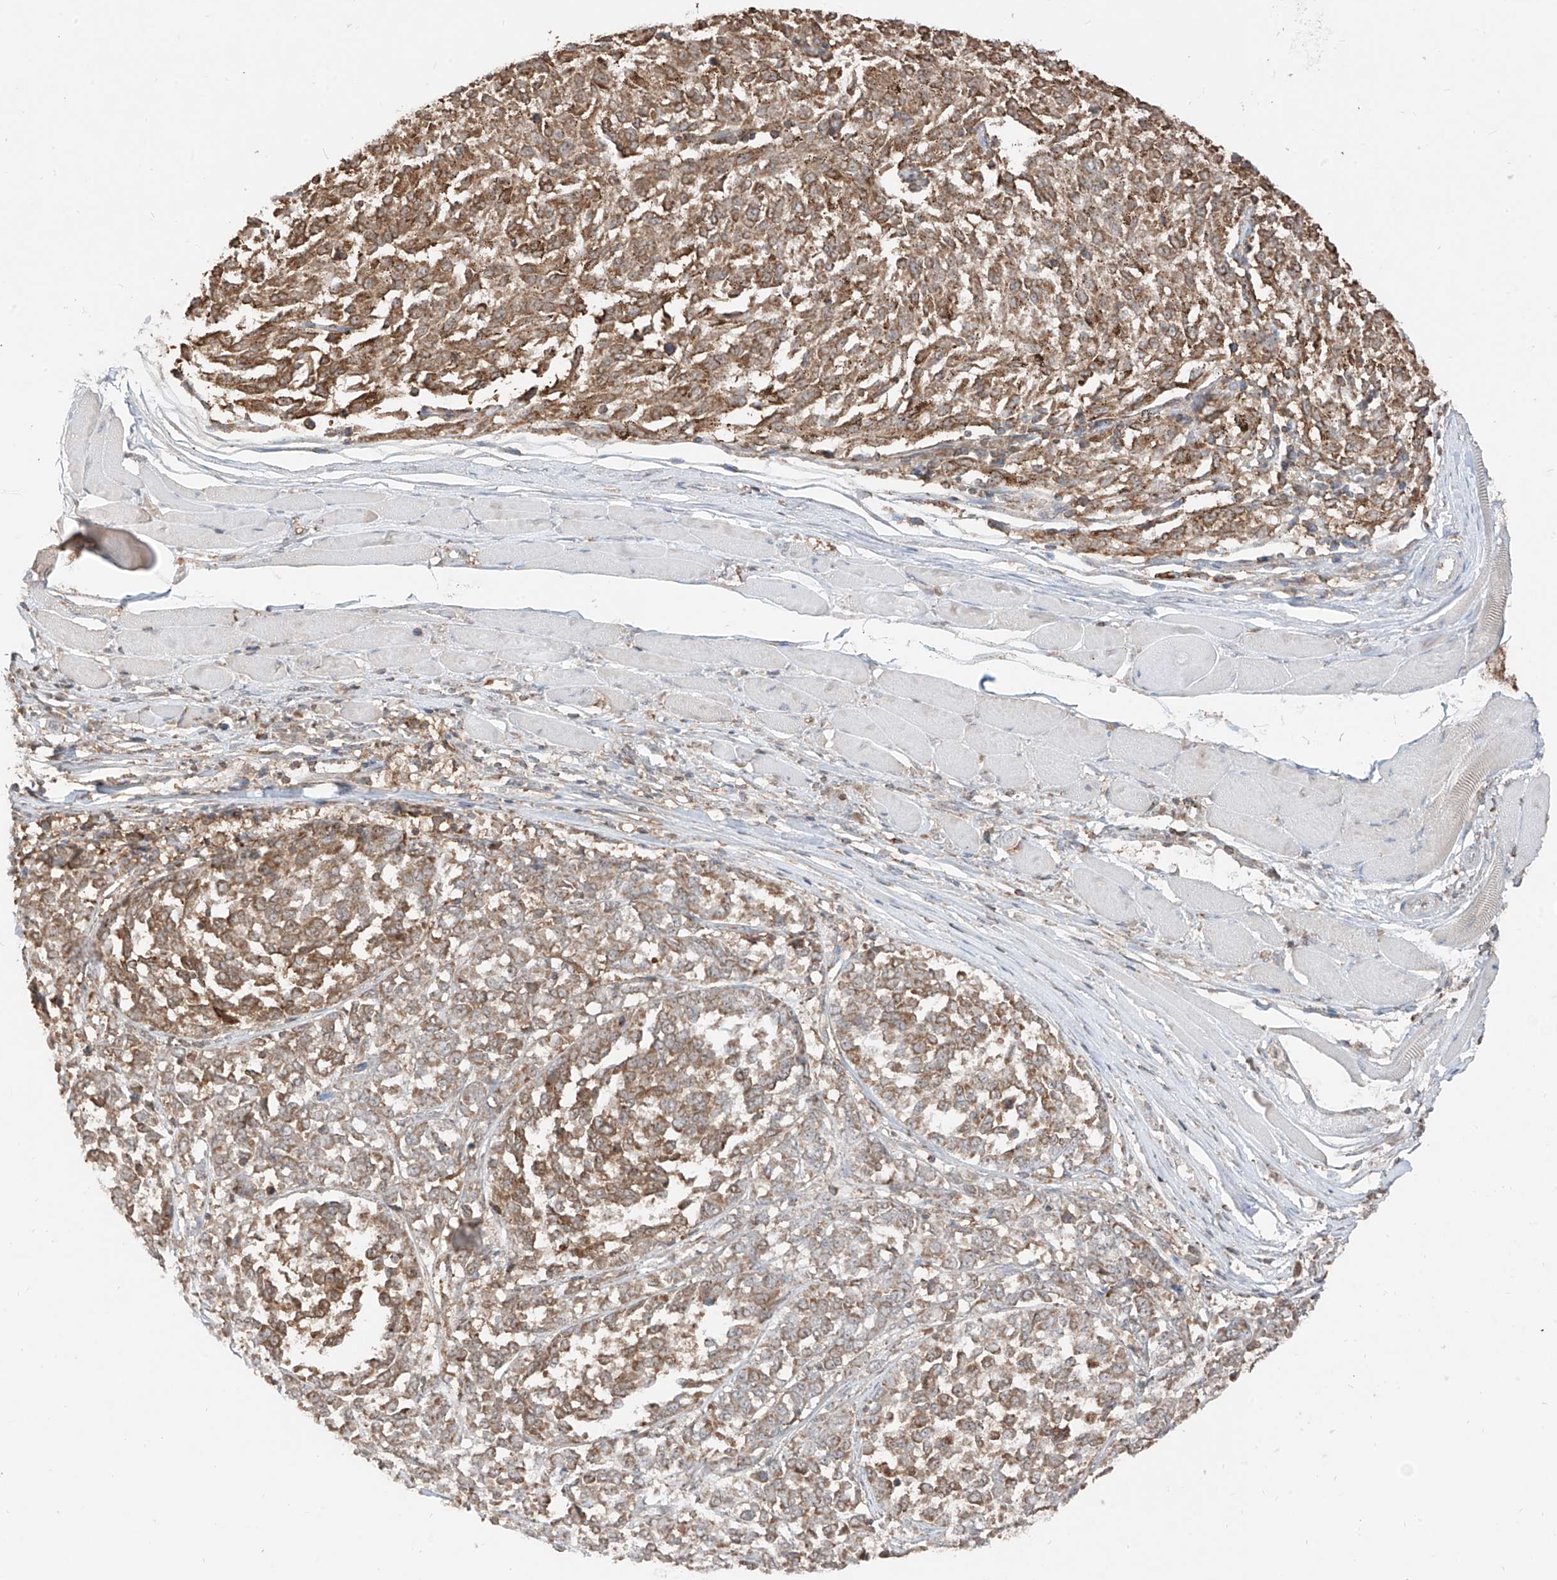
{"staining": {"intensity": "moderate", "quantity": ">75%", "location": "cytoplasmic/membranous"}, "tissue": "melanoma", "cell_type": "Tumor cells", "image_type": "cancer", "snomed": [{"axis": "morphology", "description": "Malignant melanoma, NOS"}, {"axis": "topography", "description": "Skin"}], "caption": "Protein analysis of malignant melanoma tissue exhibits moderate cytoplasmic/membranous staining in about >75% of tumor cells. The staining was performed using DAB to visualize the protein expression in brown, while the nuclei were stained in blue with hematoxylin (Magnification: 20x).", "gene": "ETHE1", "patient": {"sex": "female", "age": 72}}